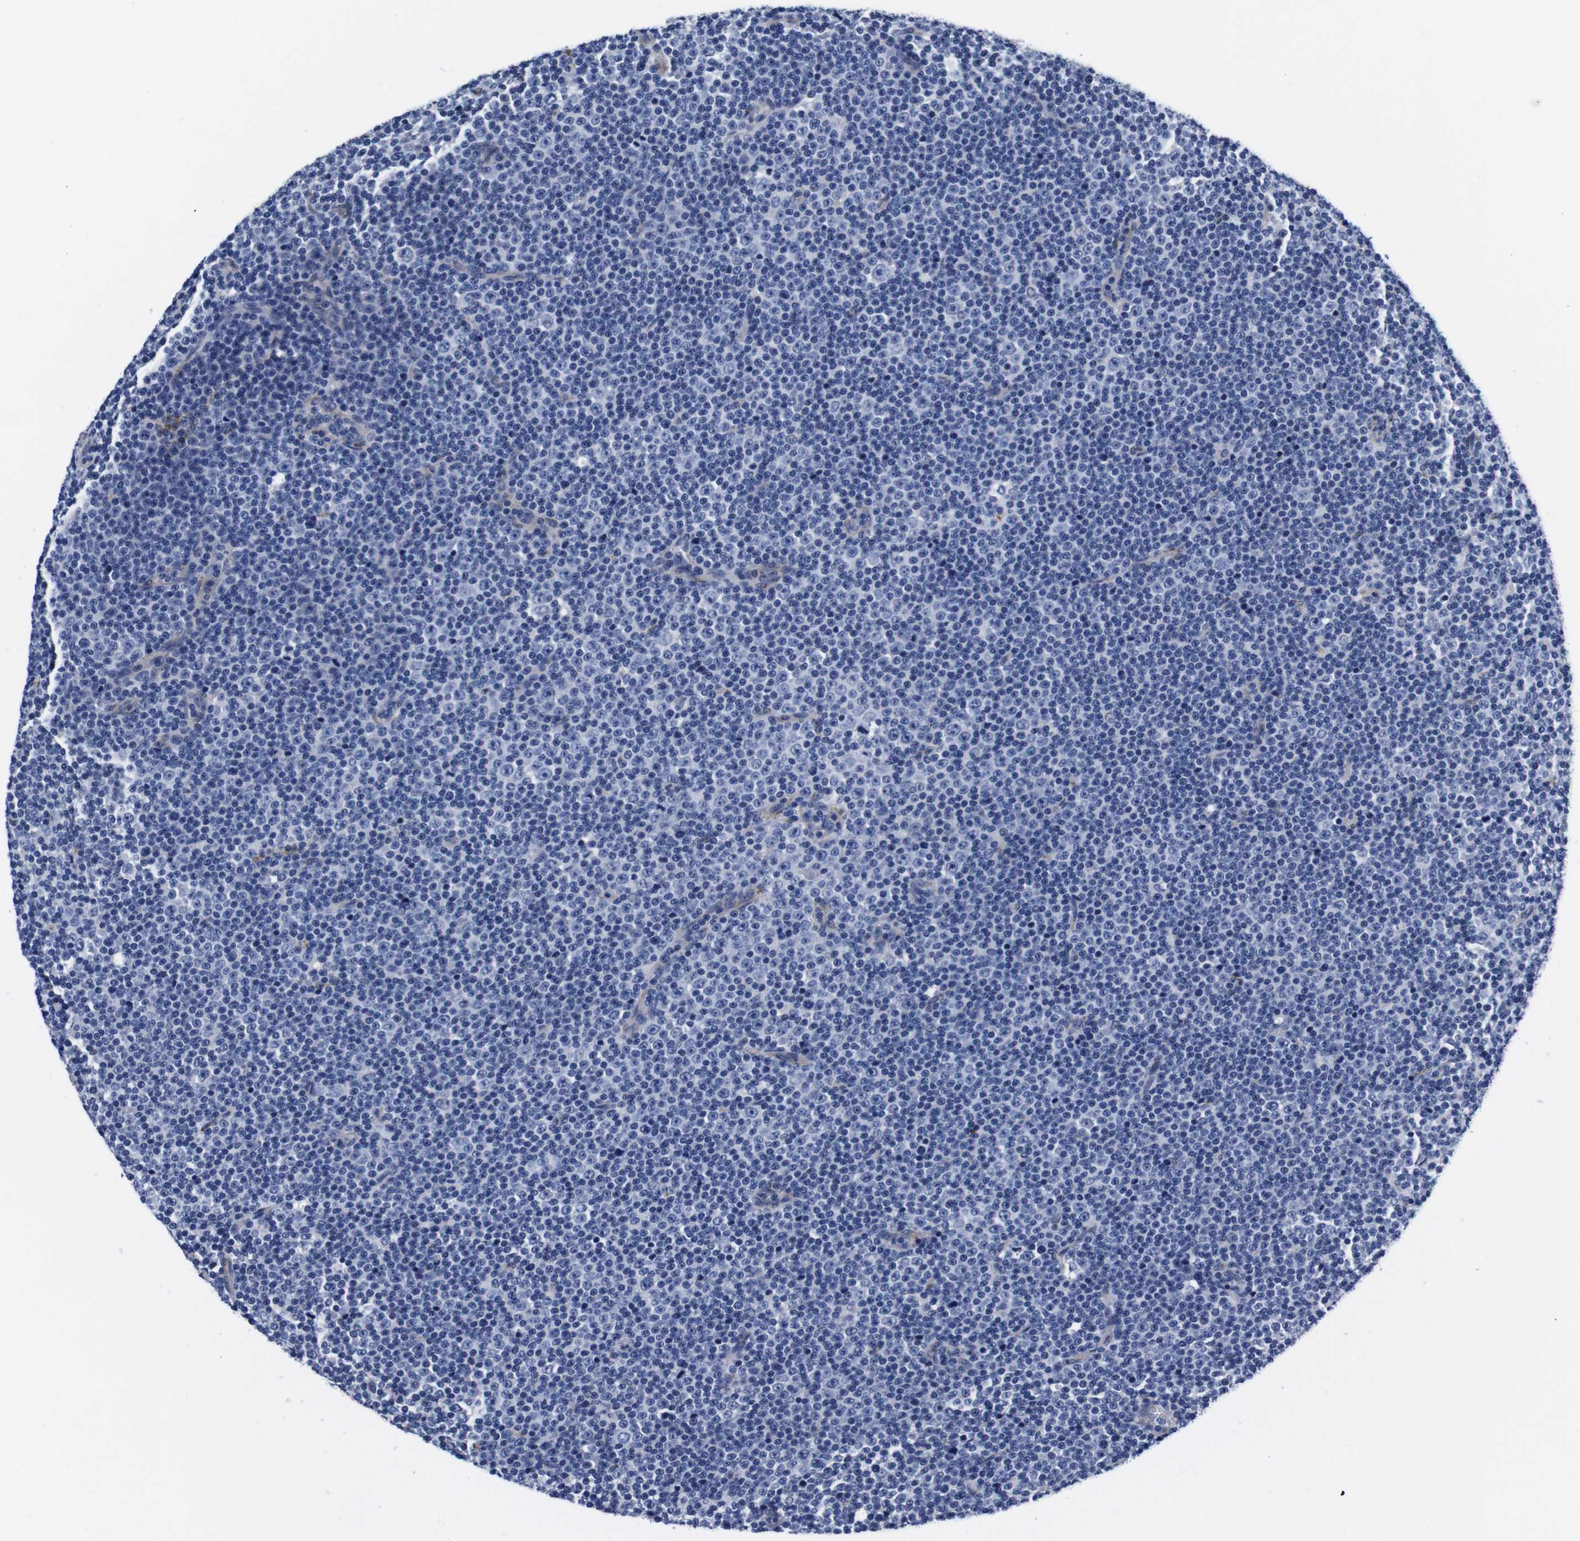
{"staining": {"intensity": "negative", "quantity": "none", "location": "none"}, "tissue": "lymphoma", "cell_type": "Tumor cells", "image_type": "cancer", "snomed": [{"axis": "morphology", "description": "Malignant lymphoma, non-Hodgkin's type, Low grade"}, {"axis": "topography", "description": "Lymph node"}], "caption": "Immunohistochemistry (IHC) image of human malignant lymphoma, non-Hodgkin's type (low-grade) stained for a protein (brown), which reveals no expression in tumor cells.", "gene": "LRIG1", "patient": {"sex": "female", "age": 67}}